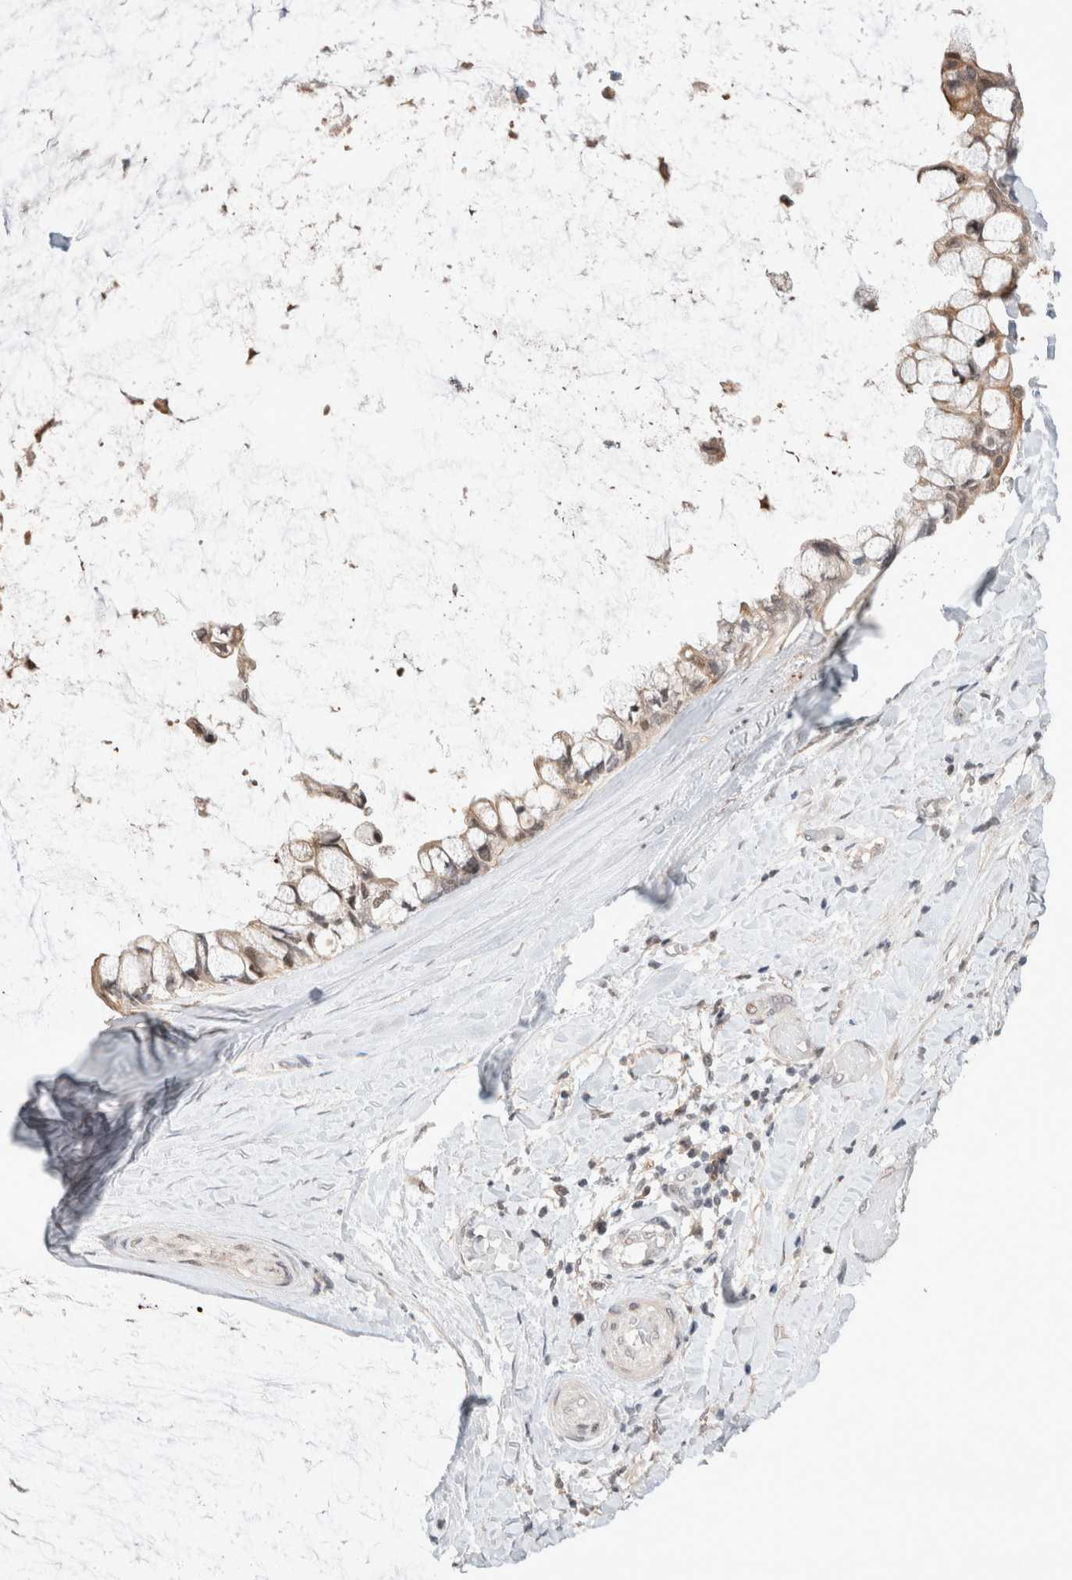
{"staining": {"intensity": "weak", "quantity": ">75%", "location": "cytoplasmic/membranous,nuclear"}, "tissue": "ovarian cancer", "cell_type": "Tumor cells", "image_type": "cancer", "snomed": [{"axis": "morphology", "description": "Cystadenocarcinoma, mucinous, NOS"}, {"axis": "topography", "description": "Ovary"}], "caption": "DAB immunohistochemical staining of human ovarian cancer reveals weak cytoplasmic/membranous and nuclear protein expression in approximately >75% of tumor cells. (Brightfield microscopy of DAB IHC at high magnification).", "gene": "SYDE2", "patient": {"sex": "female", "age": 39}}